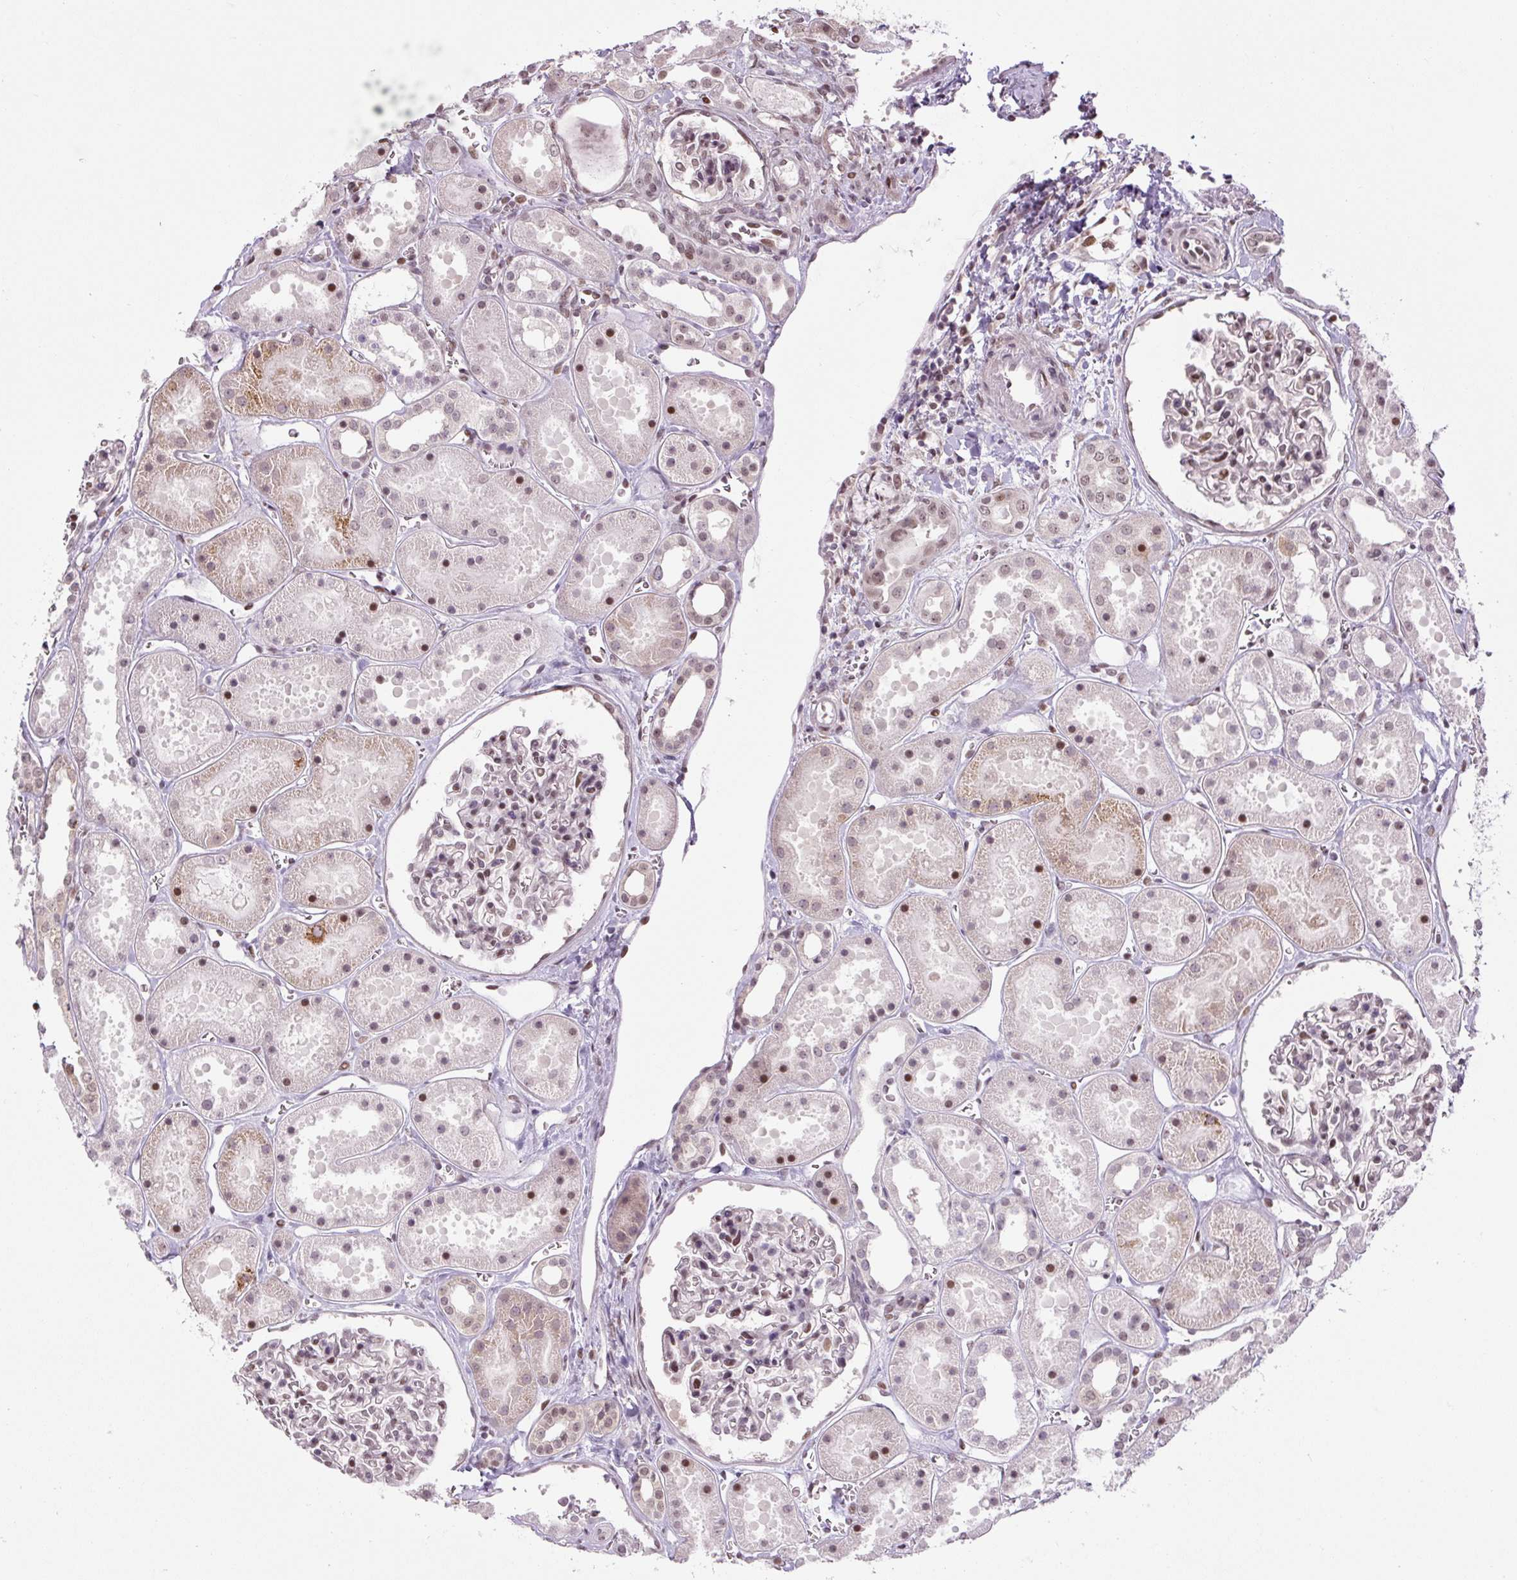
{"staining": {"intensity": "moderate", "quantity": "25%-75%", "location": "nuclear"}, "tissue": "kidney", "cell_type": "Cells in glomeruli", "image_type": "normal", "snomed": [{"axis": "morphology", "description": "Normal tissue, NOS"}, {"axis": "topography", "description": "Kidney"}], "caption": "Approximately 25%-75% of cells in glomeruli in unremarkable kidney display moderate nuclear protein positivity as visualized by brown immunohistochemical staining.", "gene": "TCFL5", "patient": {"sex": "female", "age": 41}}